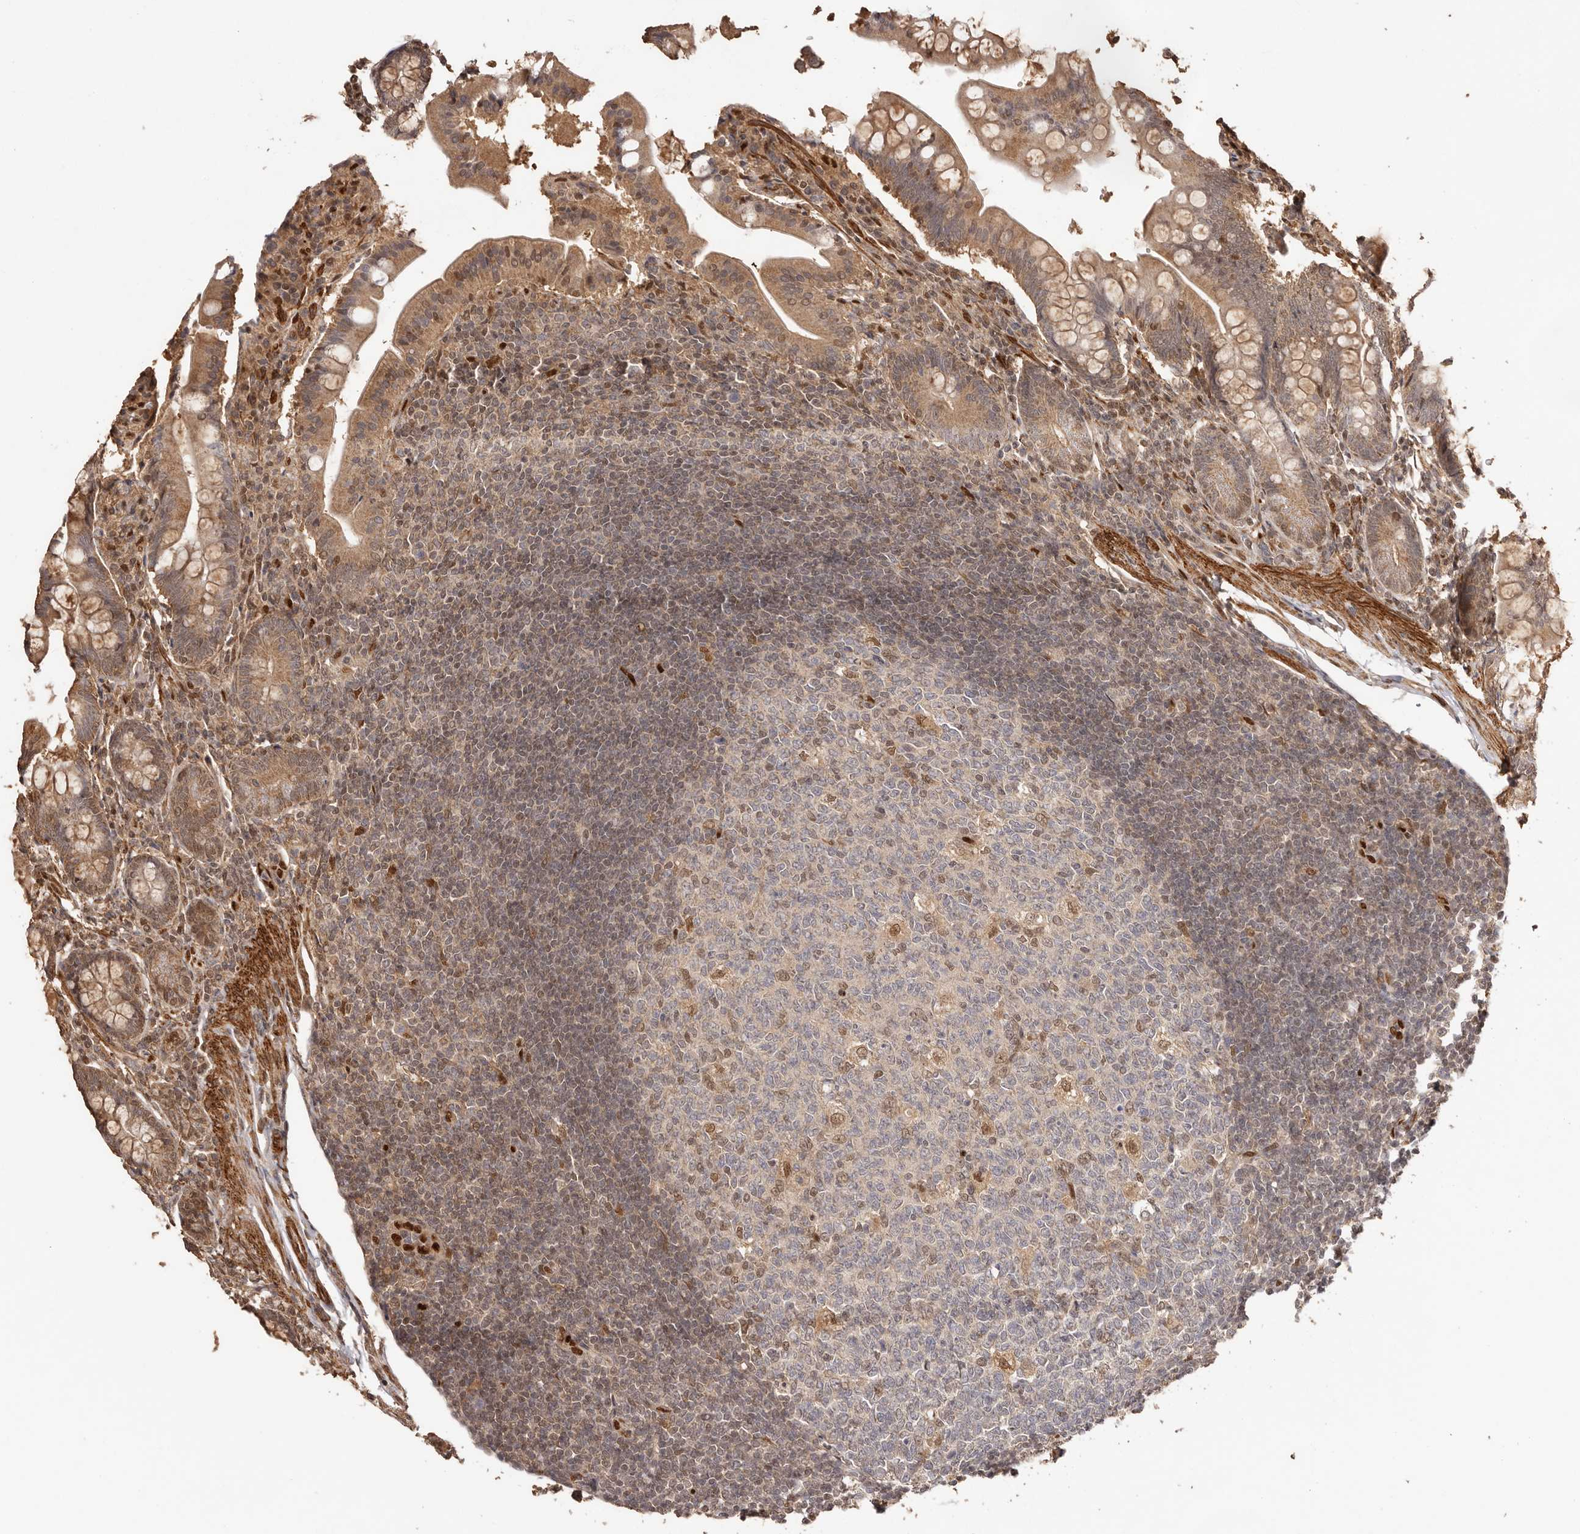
{"staining": {"intensity": "moderate", "quantity": ">75%", "location": "cytoplasmic/membranous"}, "tissue": "small intestine", "cell_type": "Glandular cells", "image_type": "normal", "snomed": [{"axis": "morphology", "description": "Normal tissue, NOS"}, {"axis": "topography", "description": "Small intestine"}], "caption": "DAB (3,3'-diaminobenzidine) immunohistochemical staining of unremarkable human small intestine exhibits moderate cytoplasmic/membranous protein staining in approximately >75% of glandular cells.", "gene": "UBR2", "patient": {"sex": "male", "age": 7}}